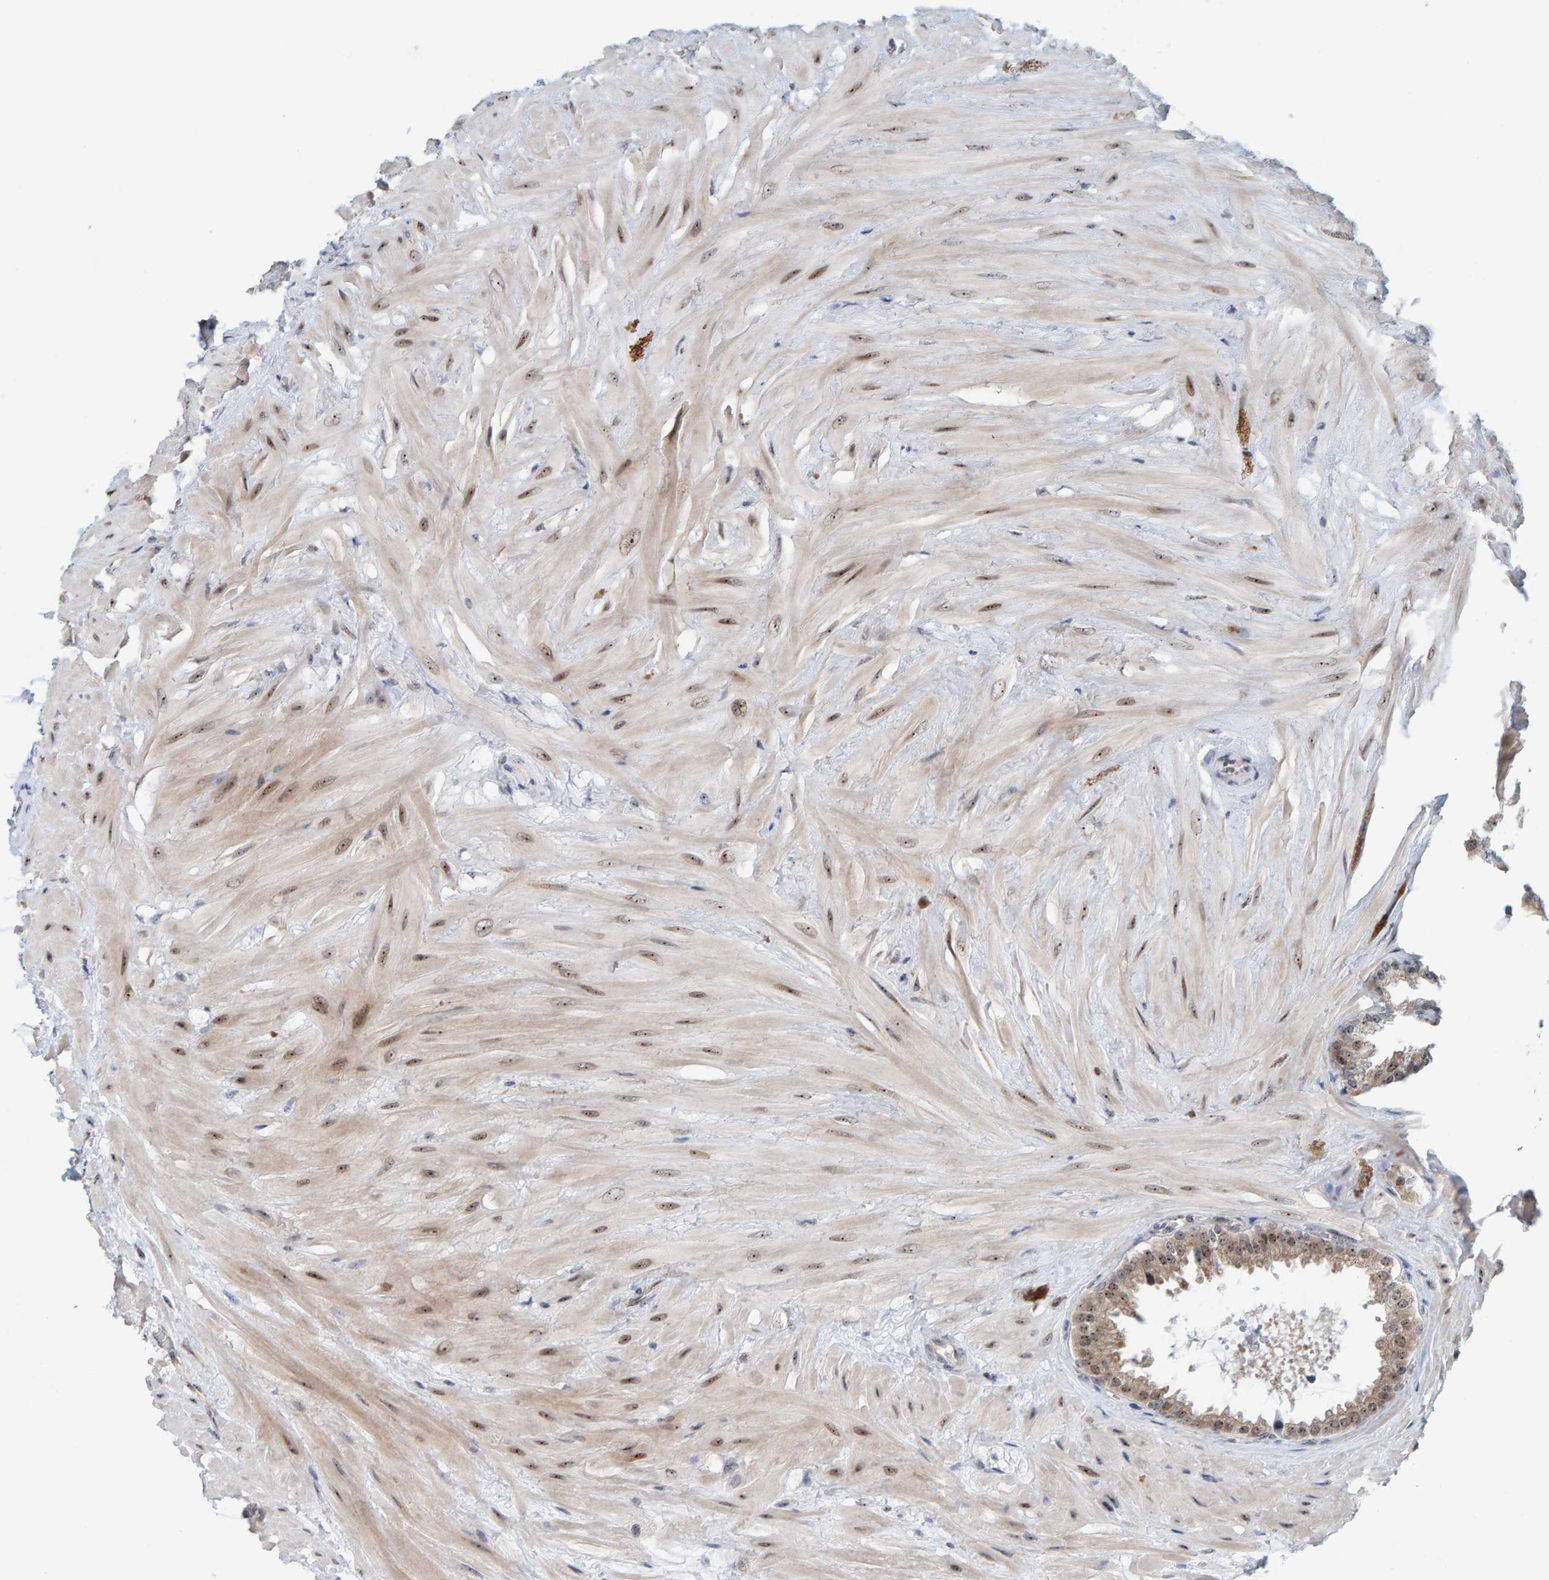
{"staining": {"intensity": "moderate", "quantity": ">75%", "location": "cytoplasmic/membranous,nuclear"}, "tissue": "seminal vesicle", "cell_type": "Glandular cells", "image_type": "normal", "snomed": [{"axis": "morphology", "description": "Normal tissue, NOS"}, {"axis": "topography", "description": "Seminal veicle"}], "caption": "Brown immunohistochemical staining in unremarkable human seminal vesicle exhibits moderate cytoplasmic/membranous,nuclear staining in approximately >75% of glandular cells. The staining is performed using DAB (3,3'-diaminobenzidine) brown chromogen to label protein expression. The nuclei are counter-stained blue using hematoxylin.", "gene": "POLR1E", "patient": {"sex": "male", "age": 46}}